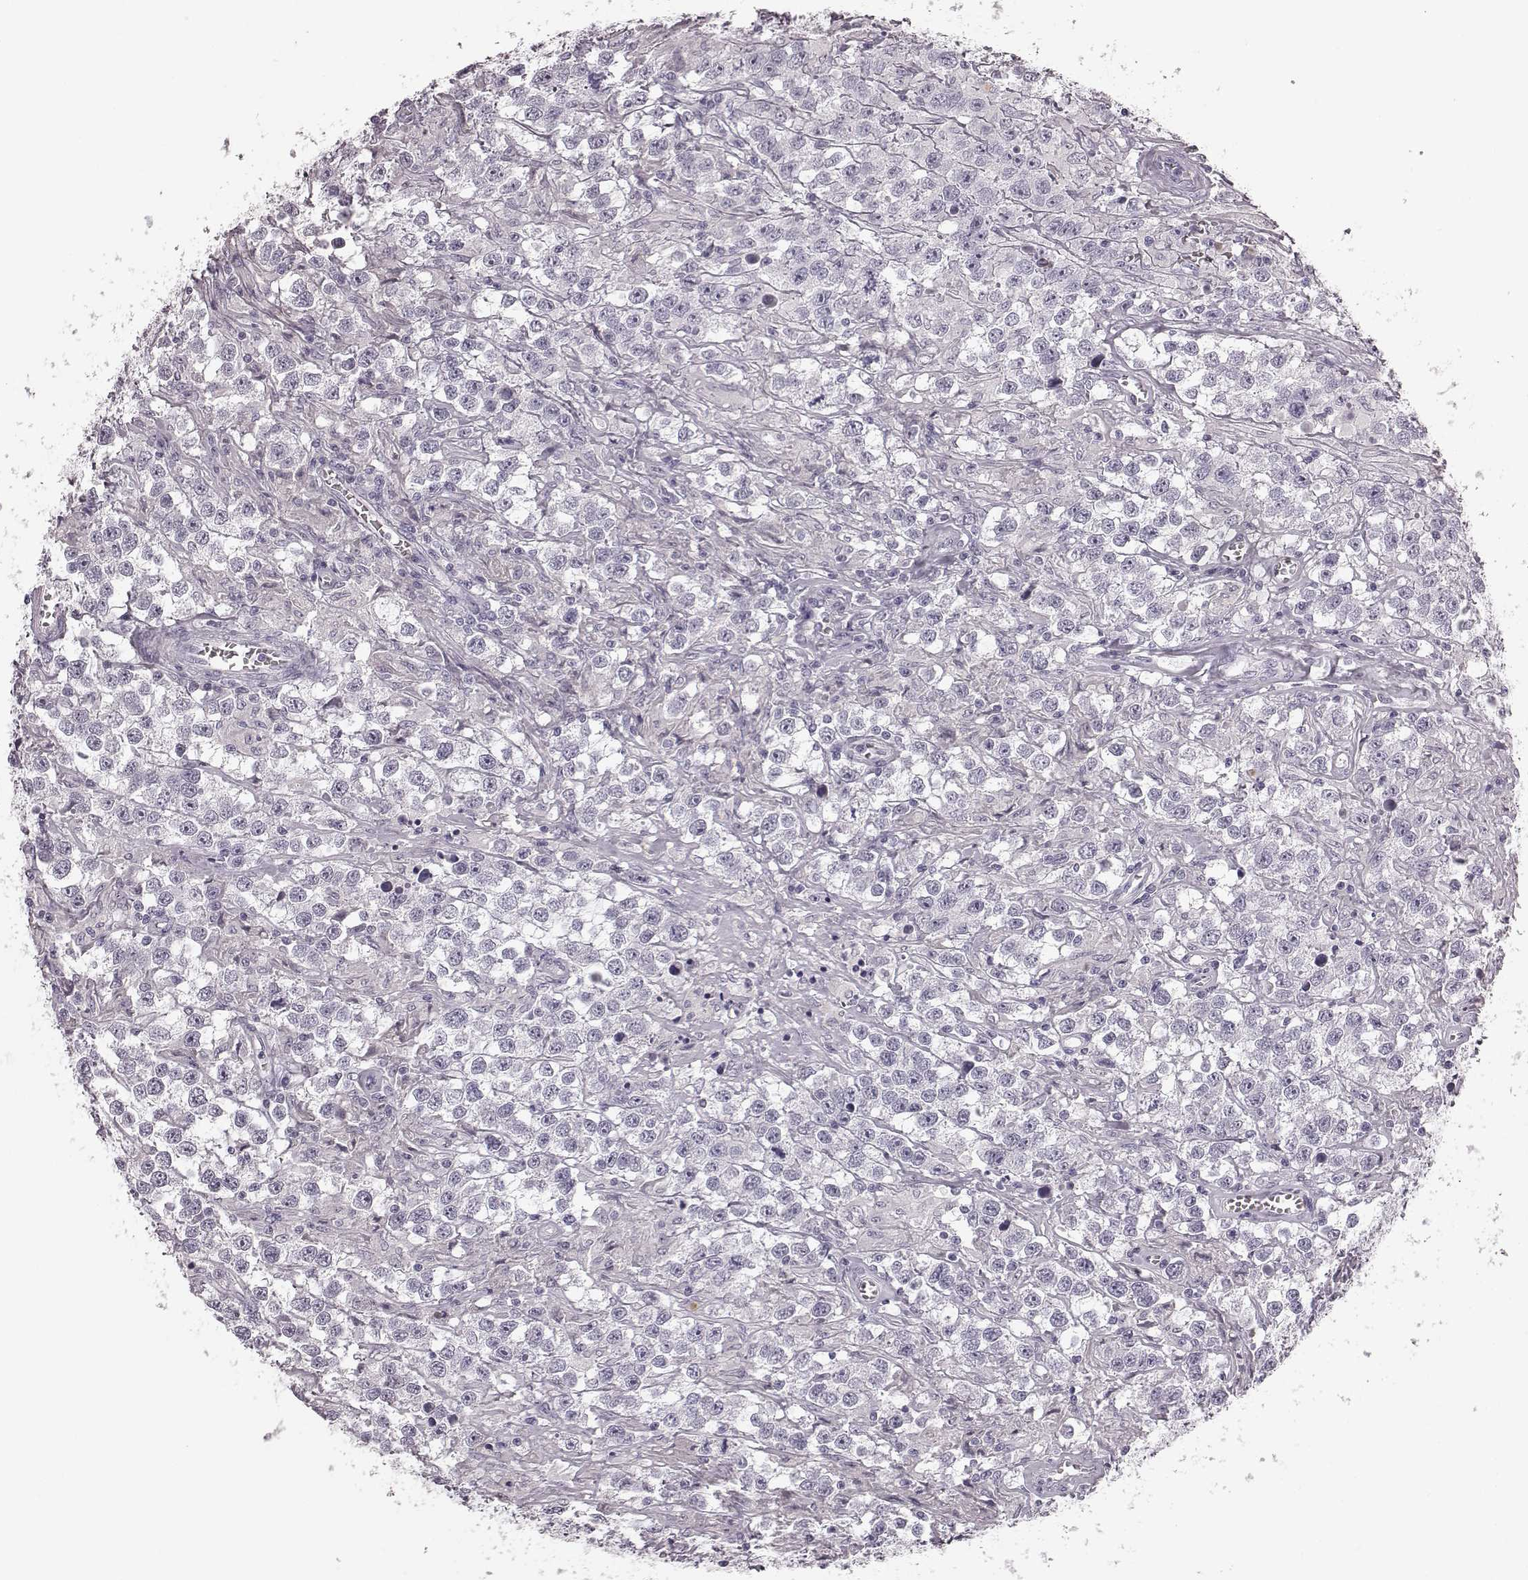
{"staining": {"intensity": "negative", "quantity": "none", "location": "none"}, "tissue": "testis cancer", "cell_type": "Tumor cells", "image_type": "cancer", "snomed": [{"axis": "morphology", "description": "Seminoma, NOS"}, {"axis": "topography", "description": "Testis"}], "caption": "An image of testis cancer (seminoma) stained for a protein demonstrates no brown staining in tumor cells.", "gene": "ZNF433", "patient": {"sex": "male", "age": 43}}